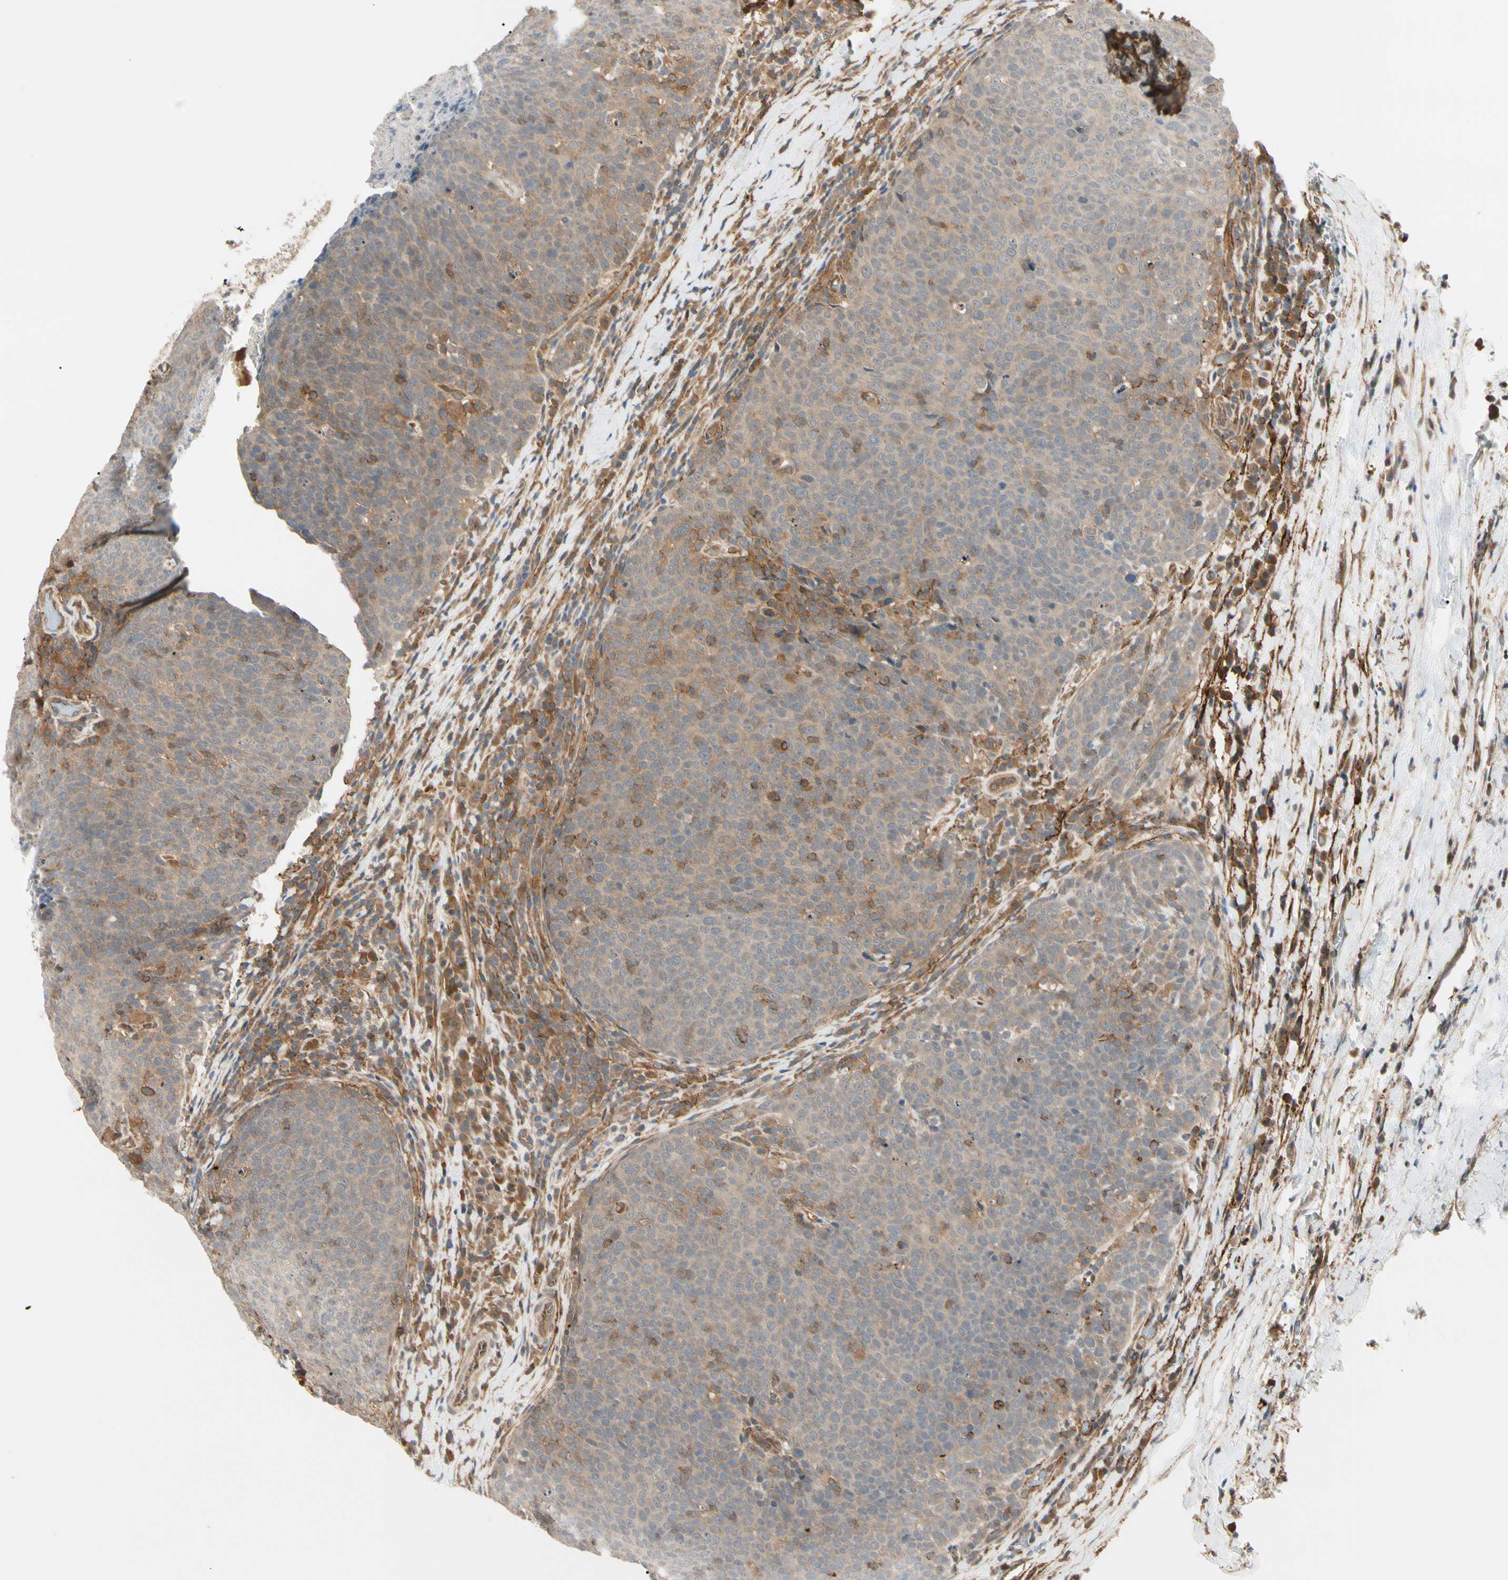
{"staining": {"intensity": "moderate", "quantity": ">75%", "location": "cytoplasmic/membranous"}, "tissue": "head and neck cancer", "cell_type": "Tumor cells", "image_type": "cancer", "snomed": [{"axis": "morphology", "description": "Squamous cell carcinoma, NOS"}, {"axis": "morphology", "description": "Squamous cell carcinoma, metastatic, NOS"}, {"axis": "topography", "description": "Lymph node"}, {"axis": "topography", "description": "Head-Neck"}], "caption": "Moderate cytoplasmic/membranous positivity for a protein is appreciated in approximately >75% of tumor cells of head and neck cancer (metastatic squamous cell carcinoma) using immunohistochemistry (IHC).", "gene": "F2R", "patient": {"sex": "male", "age": 62}}